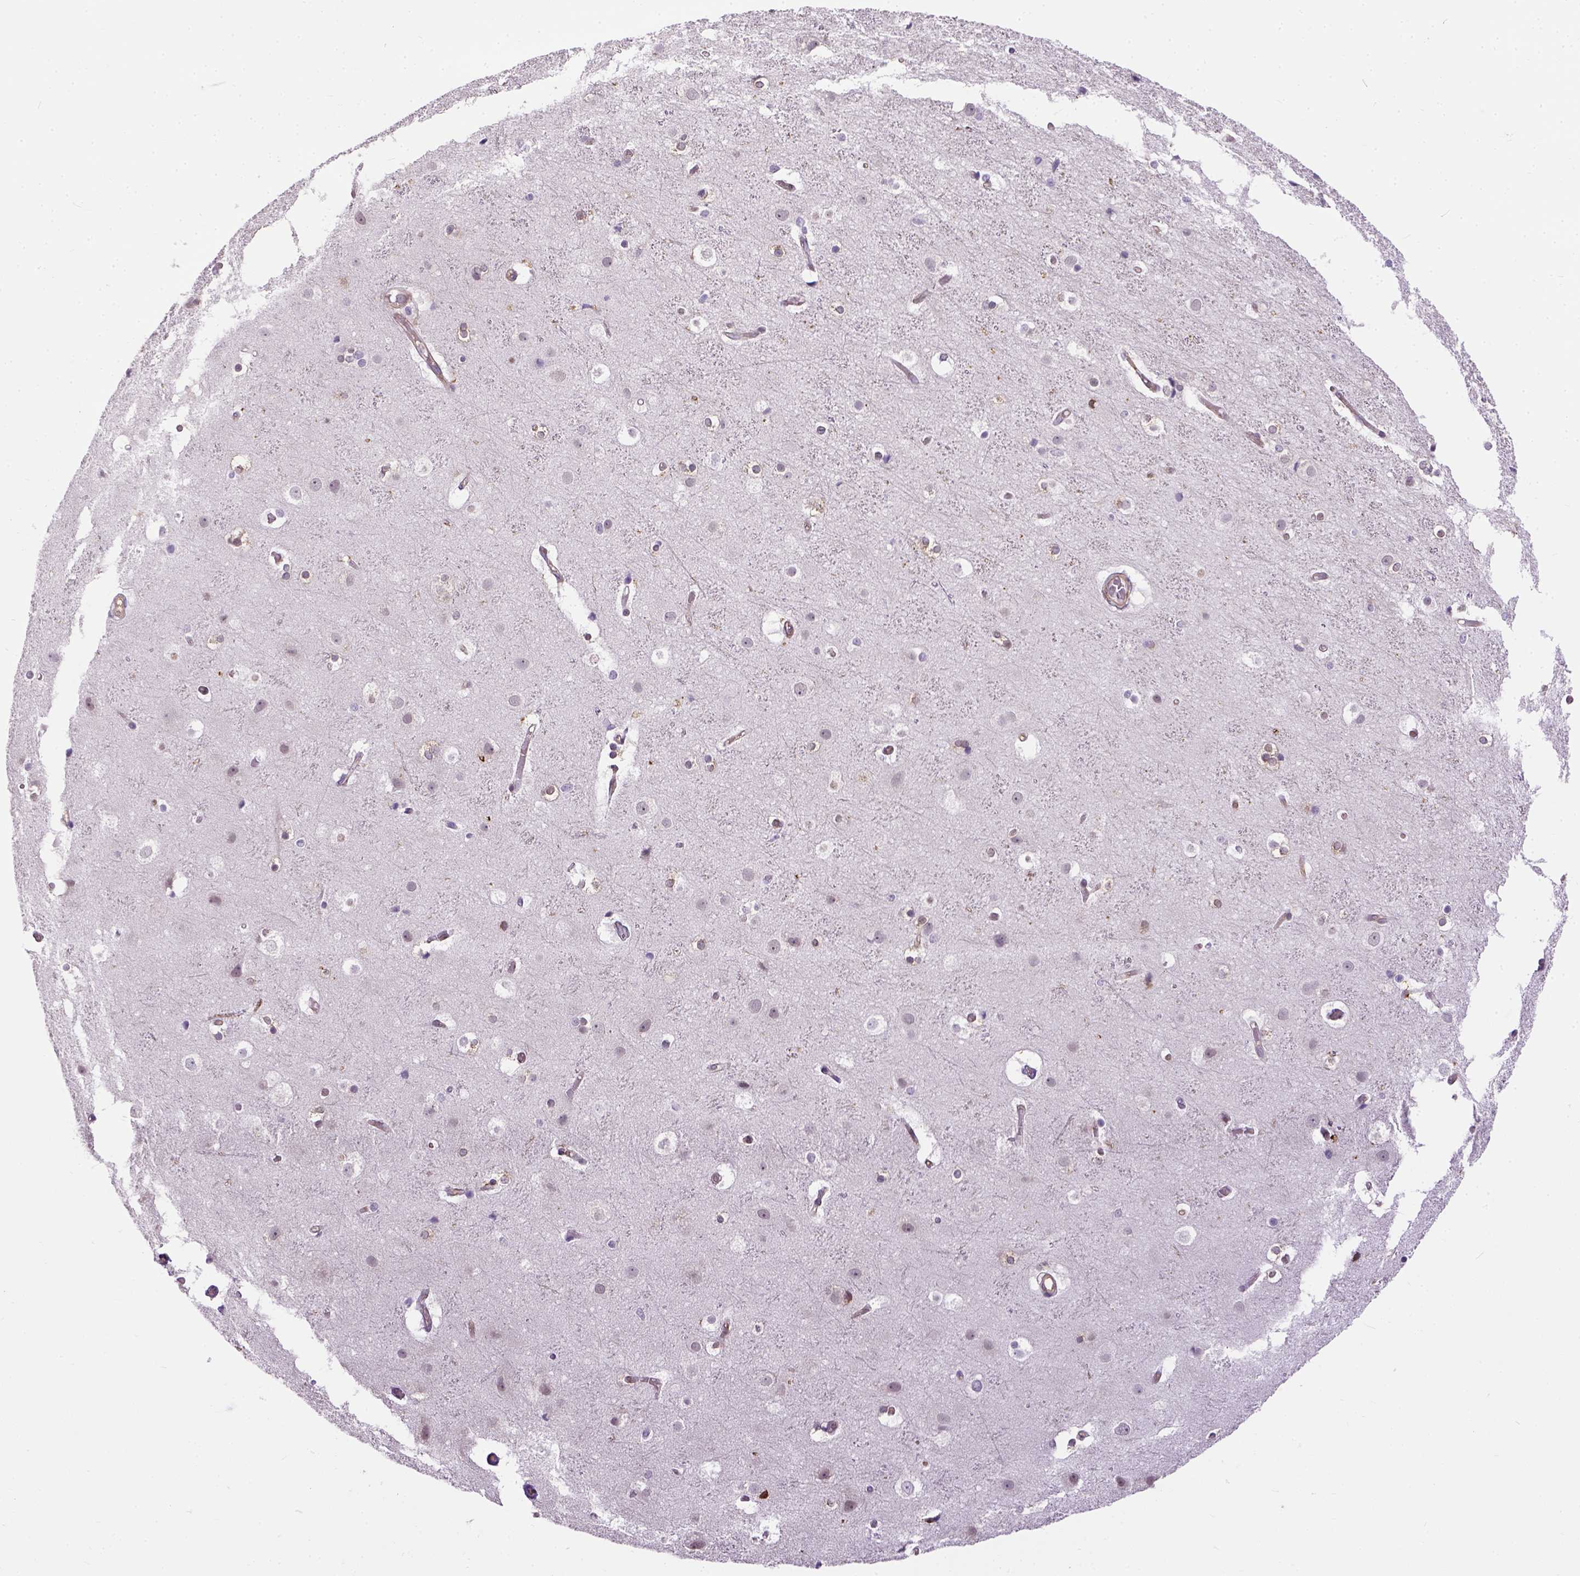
{"staining": {"intensity": "strong", "quantity": ">75%", "location": "cytoplasmic/membranous"}, "tissue": "cerebral cortex", "cell_type": "Endothelial cells", "image_type": "normal", "snomed": [{"axis": "morphology", "description": "Normal tissue, NOS"}, {"axis": "topography", "description": "Cerebral cortex"}], "caption": "High-magnification brightfield microscopy of normal cerebral cortex stained with DAB (3,3'-diaminobenzidine) (brown) and counterstained with hematoxylin (blue). endothelial cells exhibit strong cytoplasmic/membranous positivity is present in about>75% of cells.", "gene": "KAZN", "patient": {"sex": "female", "age": 52}}